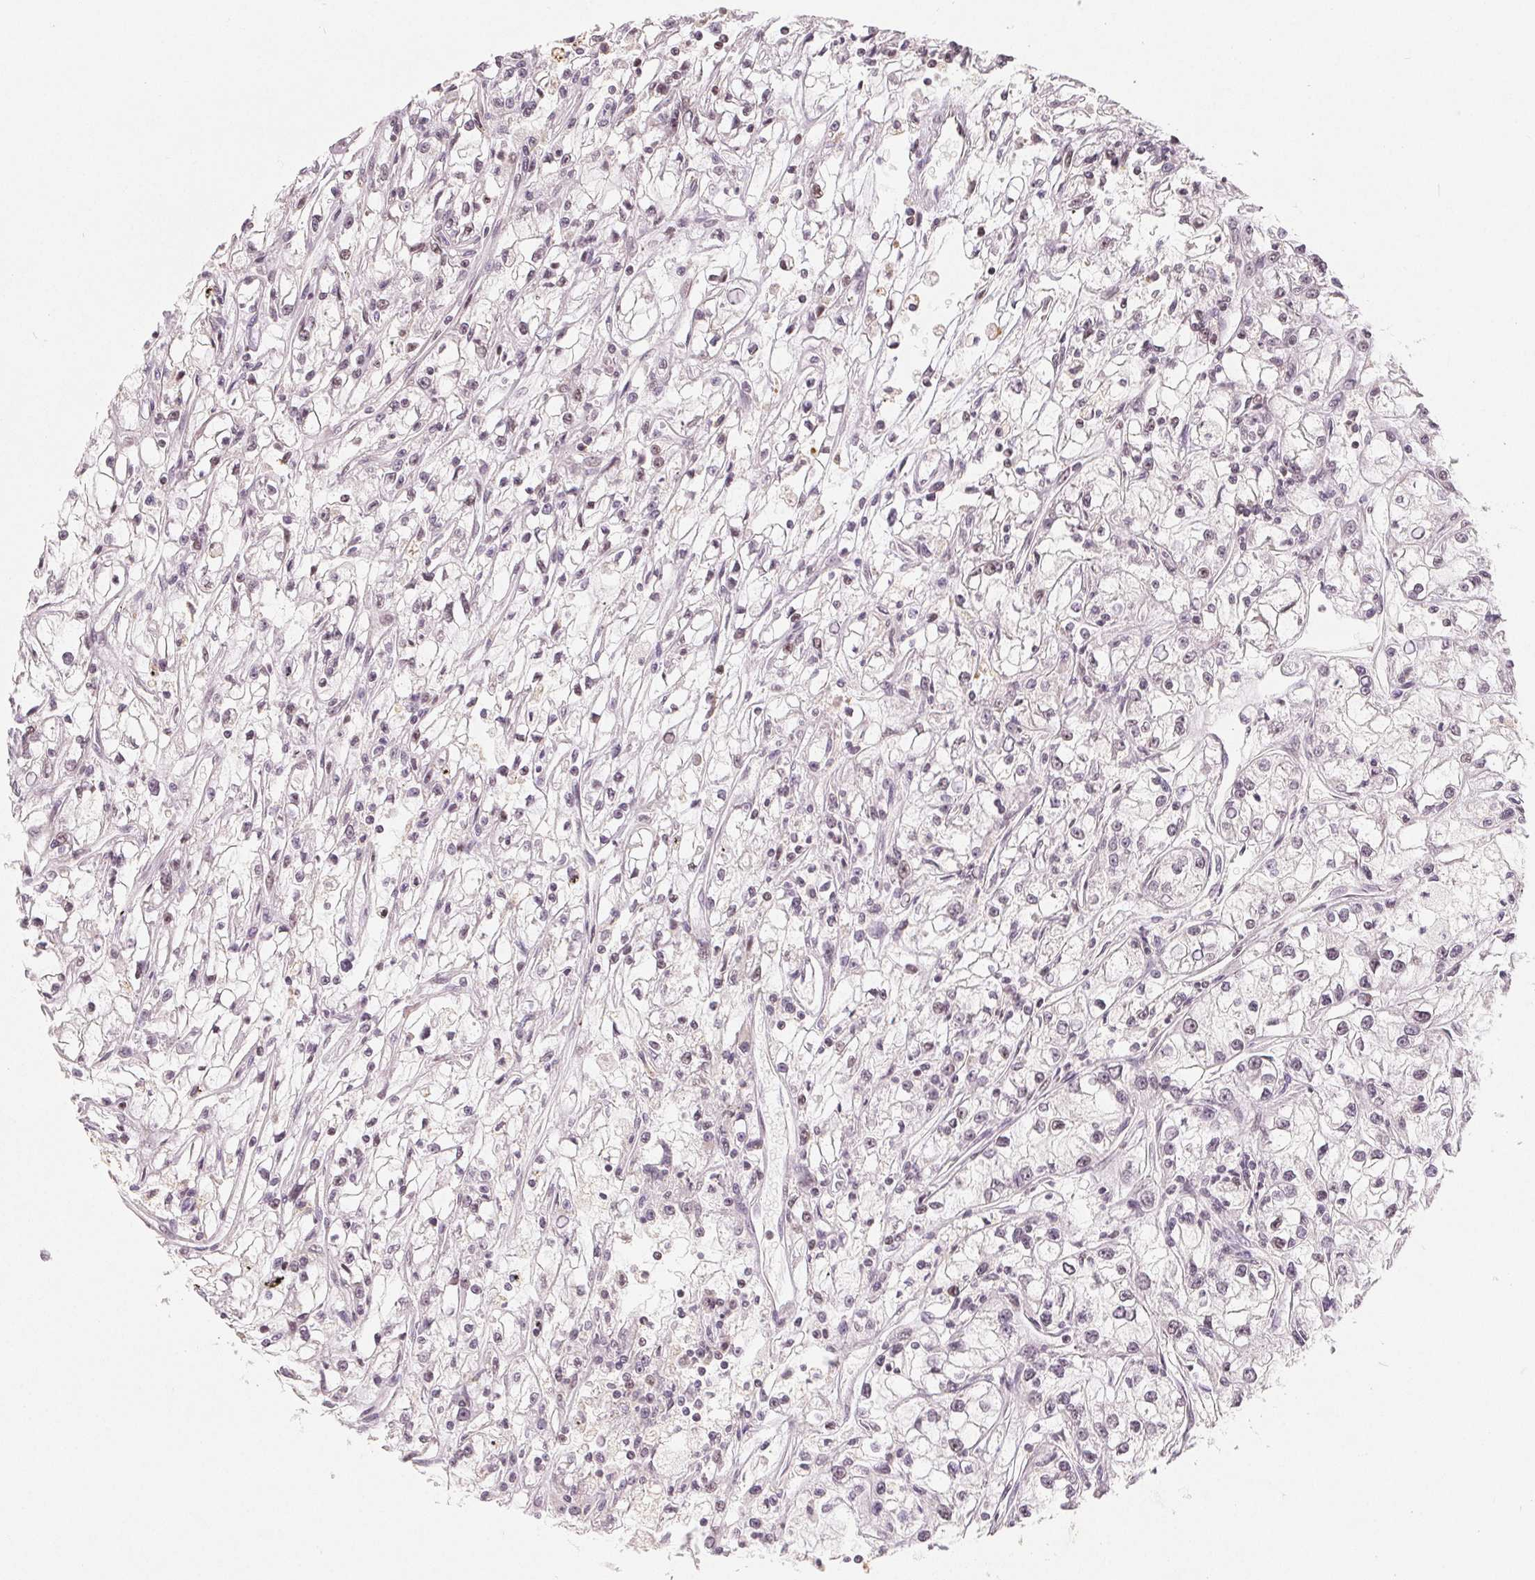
{"staining": {"intensity": "negative", "quantity": "none", "location": "none"}, "tissue": "renal cancer", "cell_type": "Tumor cells", "image_type": "cancer", "snomed": [{"axis": "morphology", "description": "Adenocarcinoma, NOS"}, {"axis": "topography", "description": "Kidney"}], "caption": "The micrograph exhibits no significant expression in tumor cells of renal adenocarcinoma. (DAB (3,3'-diaminobenzidine) immunohistochemistry visualized using brightfield microscopy, high magnification).", "gene": "CCDC138", "patient": {"sex": "female", "age": 59}}